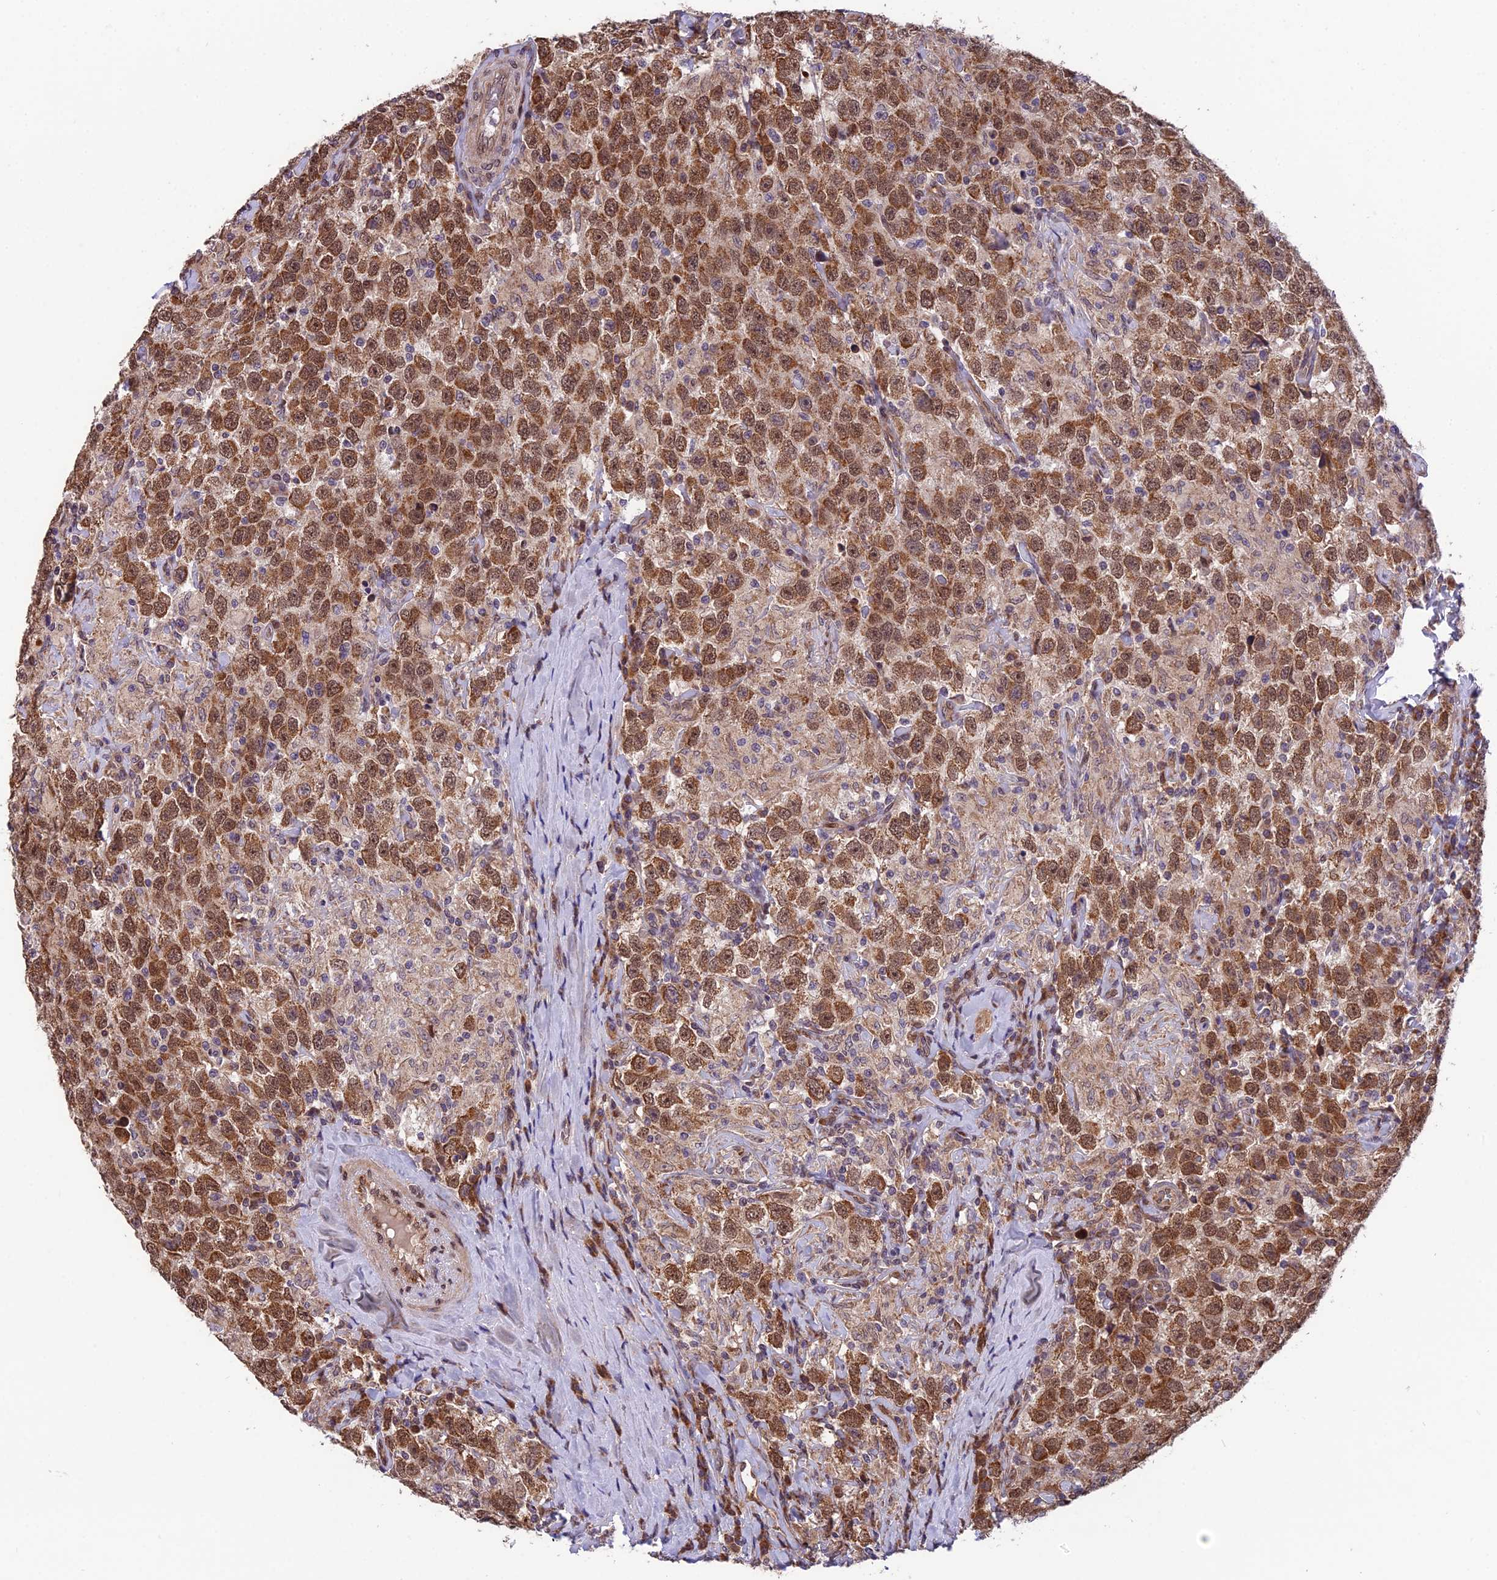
{"staining": {"intensity": "strong", "quantity": ">75%", "location": "cytoplasmic/membranous,nuclear"}, "tissue": "testis cancer", "cell_type": "Tumor cells", "image_type": "cancer", "snomed": [{"axis": "morphology", "description": "Seminoma, NOS"}, {"axis": "topography", "description": "Testis"}], "caption": "Seminoma (testis) was stained to show a protein in brown. There is high levels of strong cytoplasmic/membranous and nuclear staining in approximately >75% of tumor cells.", "gene": "CYP2R1", "patient": {"sex": "male", "age": 41}}